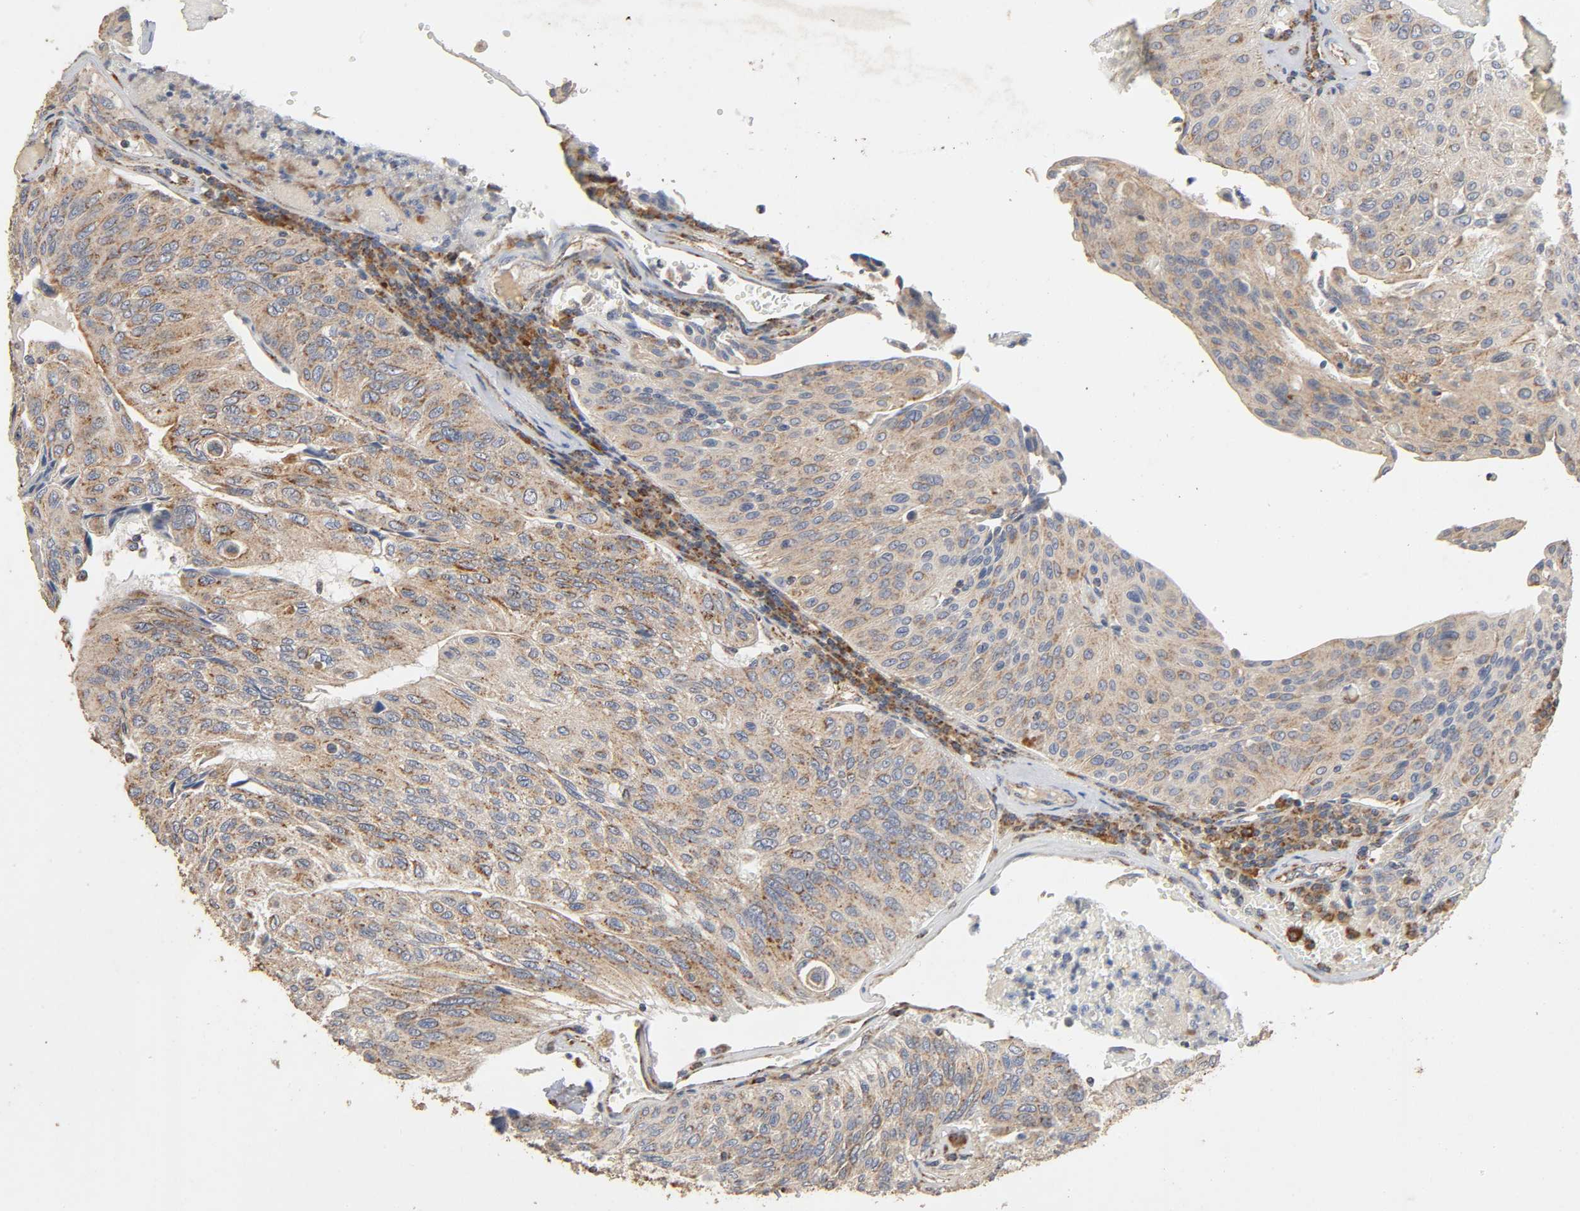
{"staining": {"intensity": "moderate", "quantity": ">75%", "location": "cytoplasmic/membranous"}, "tissue": "urothelial cancer", "cell_type": "Tumor cells", "image_type": "cancer", "snomed": [{"axis": "morphology", "description": "Urothelial carcinoma, High grade"}, {"axis": "topography", "description": "Urinary bladder"}], "caption": "Urothelial cancer stained with a brown dye displays moderate cytoplasmic/membranous positive staining in about >75% of tumor cells.", "gene": "NDUFS3", "patient": {"sex": "male", "age": 66}}